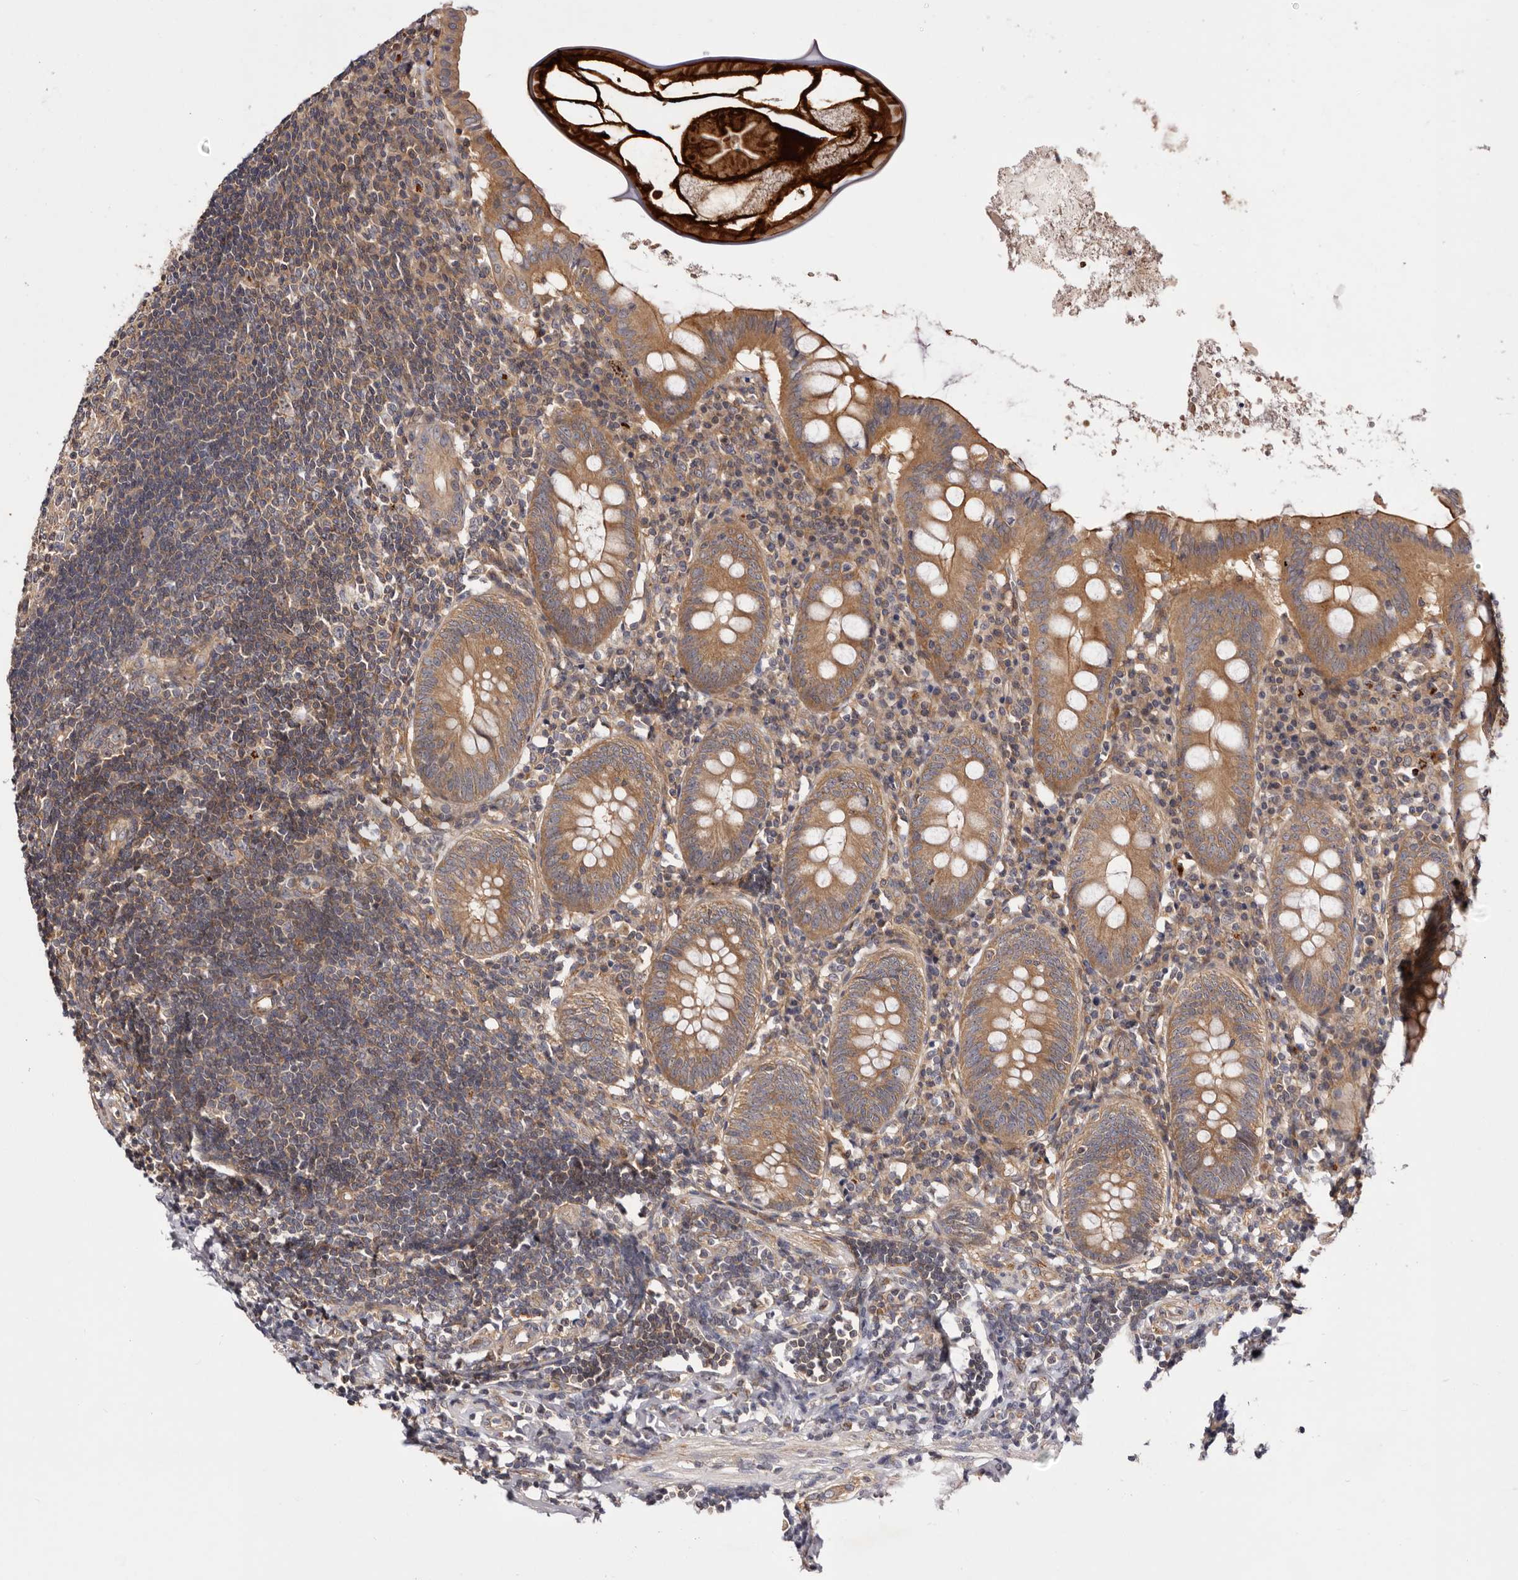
{"staining": {"intensity": "moderate", "quantity": ">75%", "location": "cytoplasmic/membranous,nuclear"}, "tissue": "appendix", "cell_type": "Glandular cells", "image_type": "normal", "snomed": [{"axis": "morphology", "description": "Normal tissue, NOS"}, {"axis": "topography", "description": "Appendix"}], "caption": "Immunohistochemical staining of normal appendix shows >75% levels of moderate cytoplasmic/membranous,nuclear protein staining in about >75% of glandular cells. (IHC, brightfield microscopy, high magnification).", "gene": "PANK4", "patient": {"sex": "female", "age": 54}}